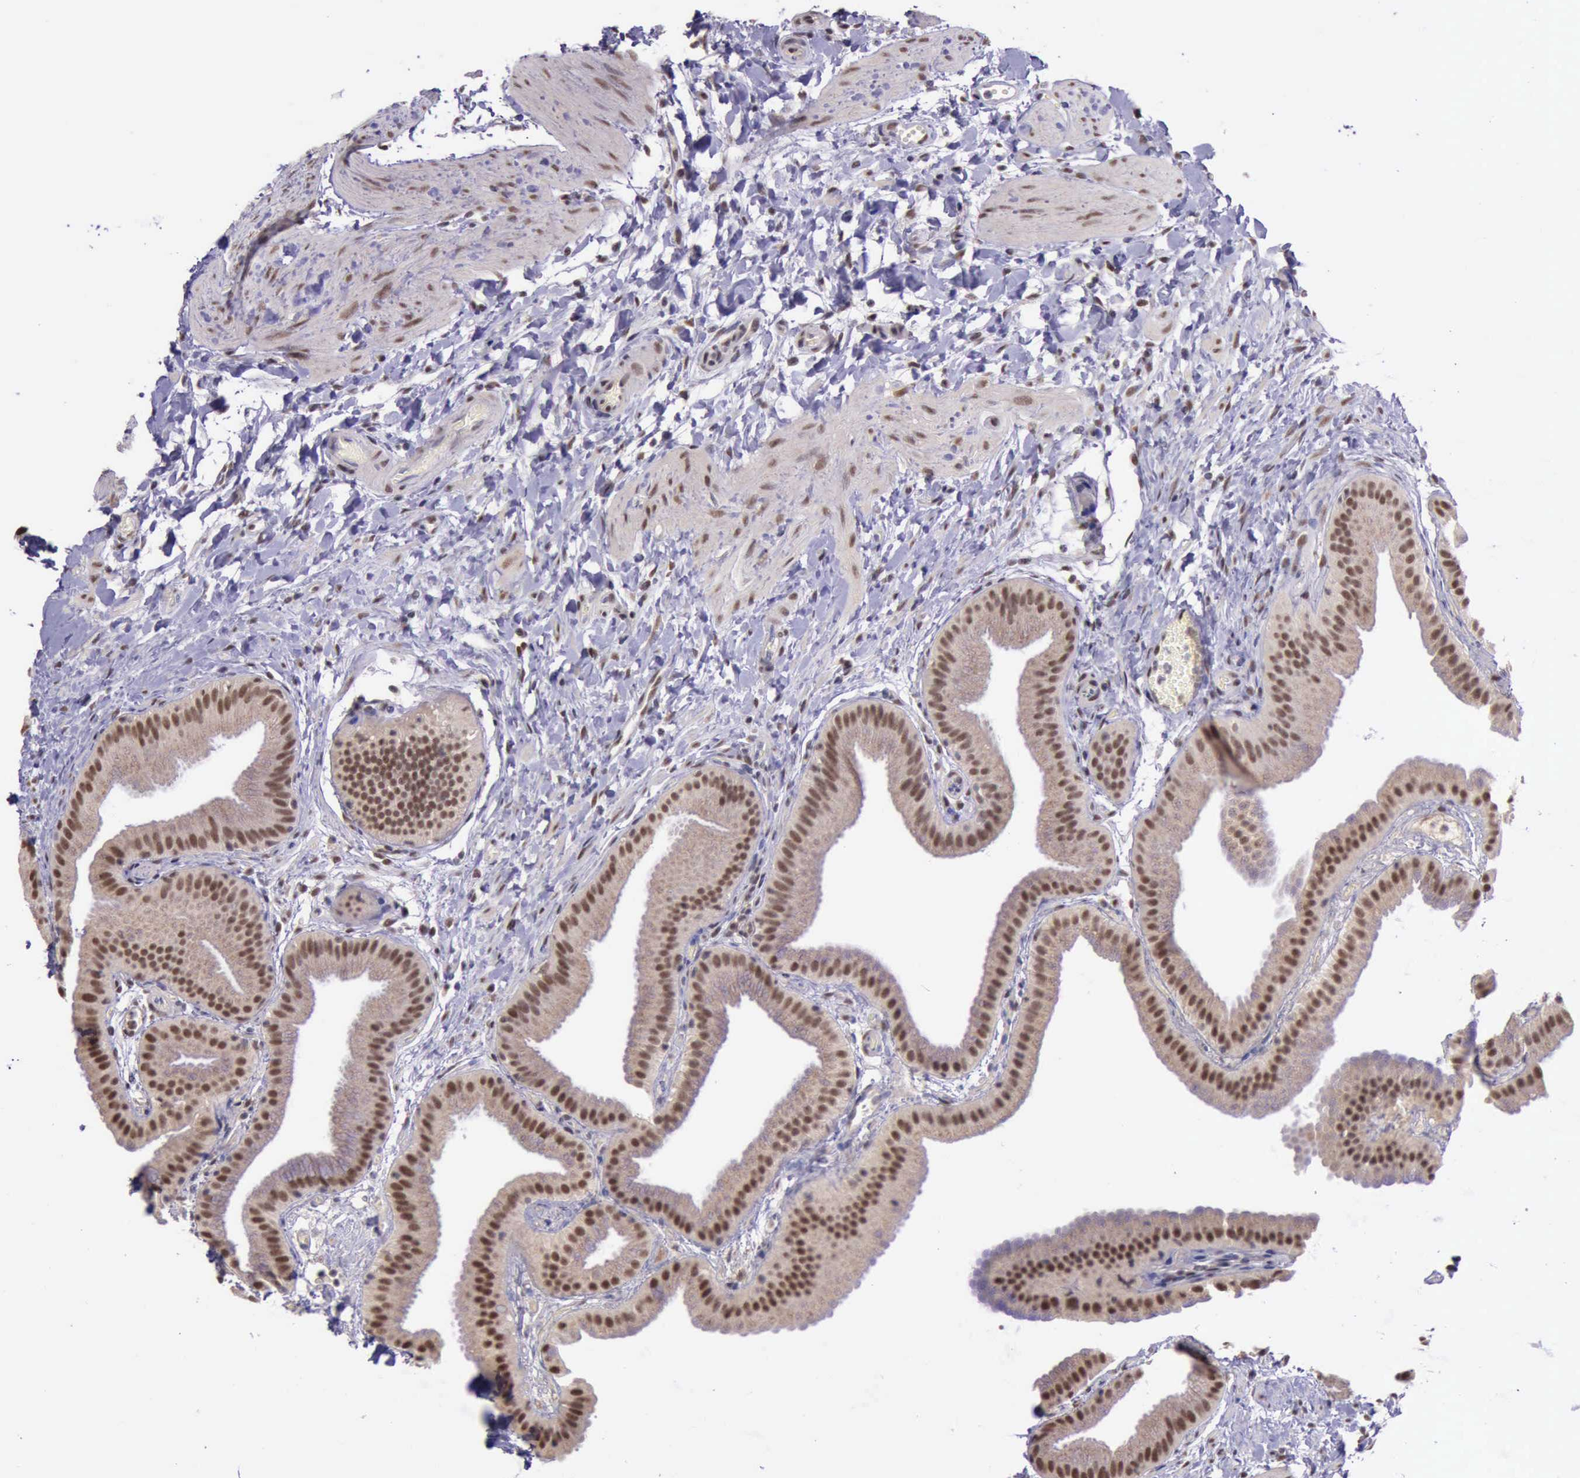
{"staining": {"intensity": "strong", "quantity": ">75%", "location": "cytoplasmic/membranous,nuclear"}, "tissue": "gallbladder", "cell_type": "Glandular cells", "image_type": "normal", "snomed": [{"axis": "morphology", "description": "Normal tissue, NOS"}, {"axis": "topography", "description": "Gallbladder"}], "caption": "Protein staining reveals strong cytoplasmic/membranous,nuclear expression in about >75% of glandular cells in normal gallbladder.", "gene": "PRPF39", "patient": {"sex": "female", "age": 63}}